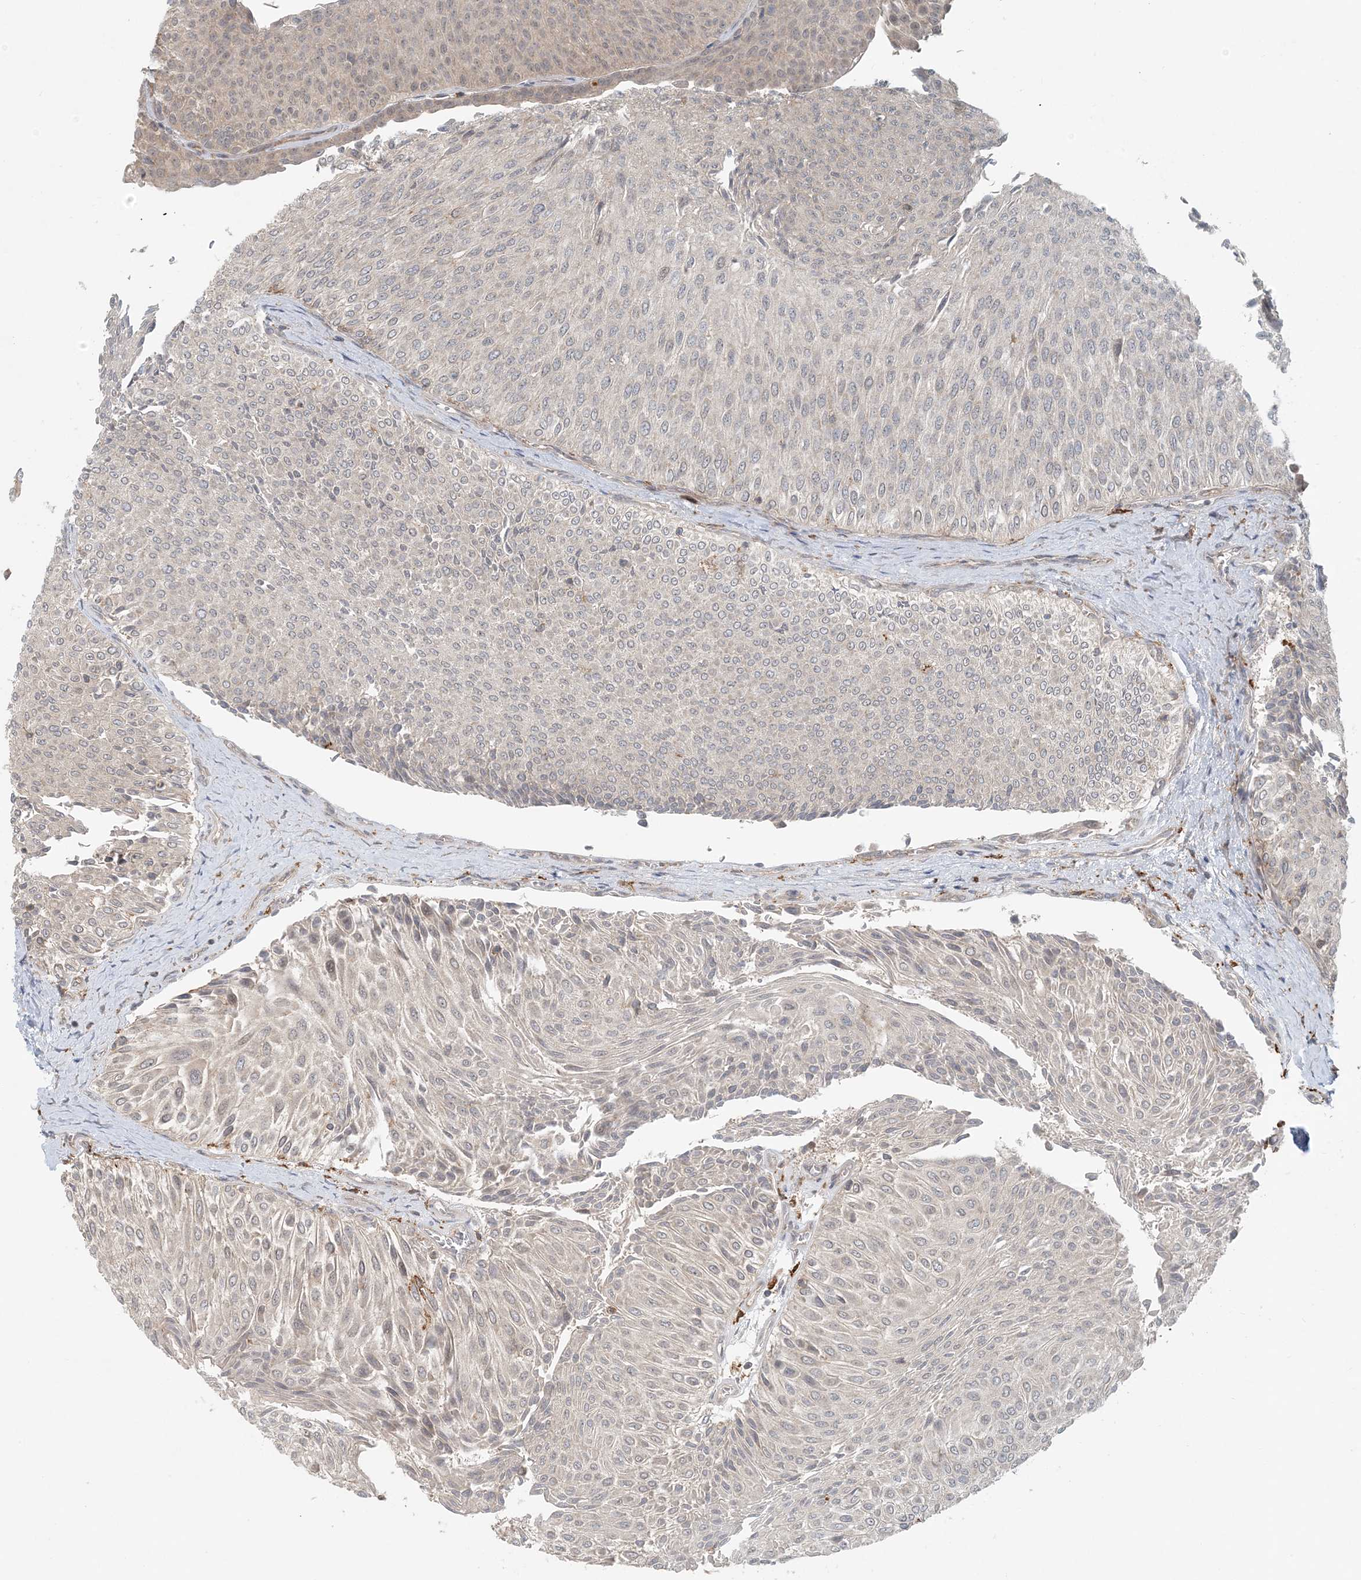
{"staining": {"intensity": "negative", "quantity": "none", "location": "none"}, "tissue": "urothelial cancer", "cell_type": "Tumor cells", "image_type": "cancer", "snomed": [{"axis": "morphology", "description": "Urothelial carcinoma, Low grade"}, {"axis": "topography", "description": "Urinary bladder"}], "caption": "High magnification brightfield microscopy of urothelial cancer stained with DAB (3,3'-diaminobenzidine) (brown) and counterstained with hematoxylin (blue): tumor cells show no significant staining. The staining is performed using DAB (3,3'-diaminobenzidine) brown chromogen with nuclei counter-stained in using hematoxylin.", "gene": "OBI1", "patient": {"sex": "male", "age": 78}}